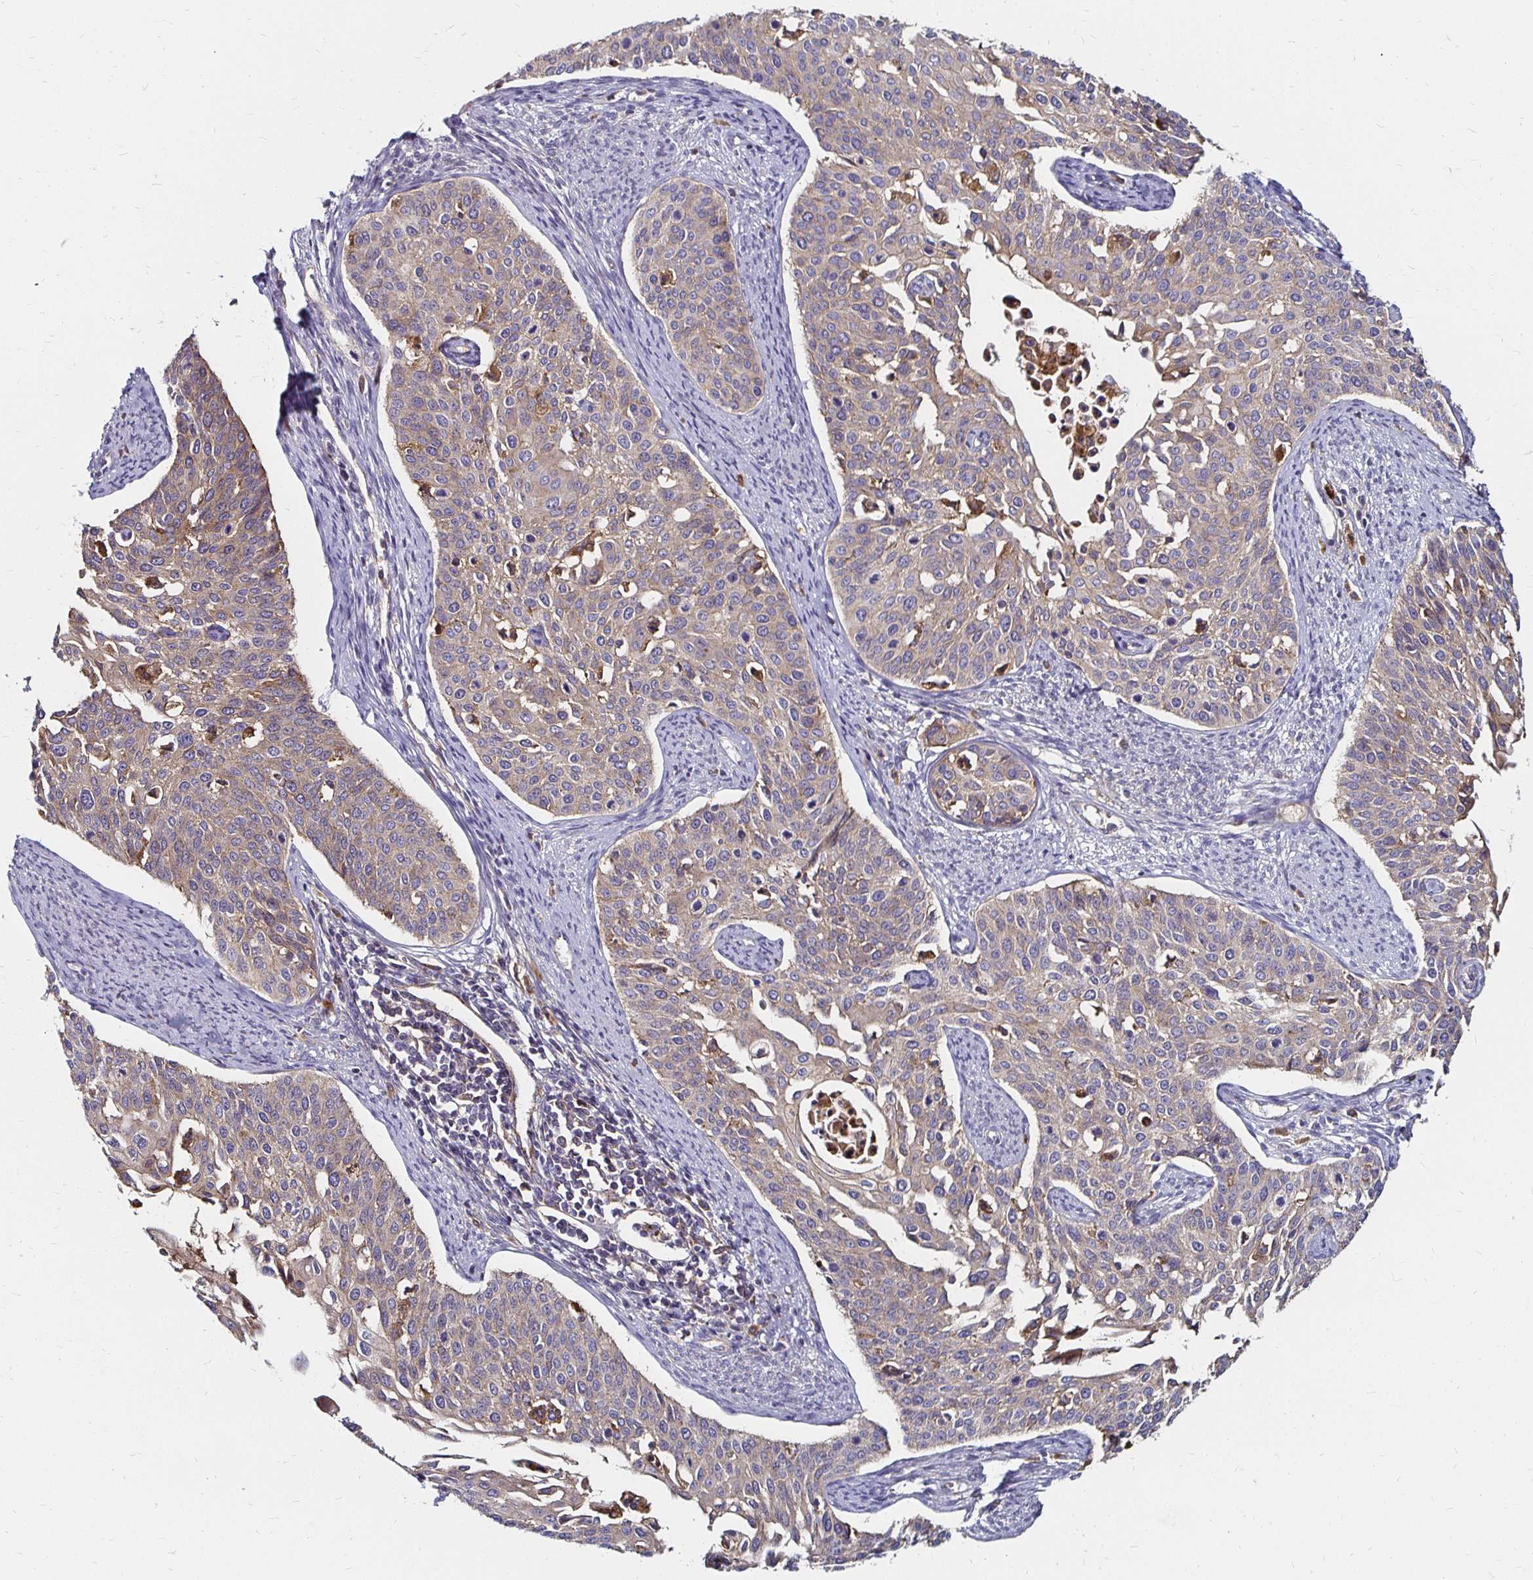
{"staining": {"intensity": "weak", "quantity": "<25%", "location": "cytoplasmic/membranous"}, "tissue": "cervical cancer", "cell_type": "Tumor cells", "image_type": "cancer", "snomed": [{"axis": "morphology", "description": "Squamous cell carcinoma, NOS"}, {"axis": "topography", "description": "Cervix"}], "caption": "Human cervical cancer (squamous cell carcinoma) stained for a protein using immunohistochemistry reveals no staining in tumor cells.", "gene": "NCSTN", "patient": {"sex": "female", "age": 44}}